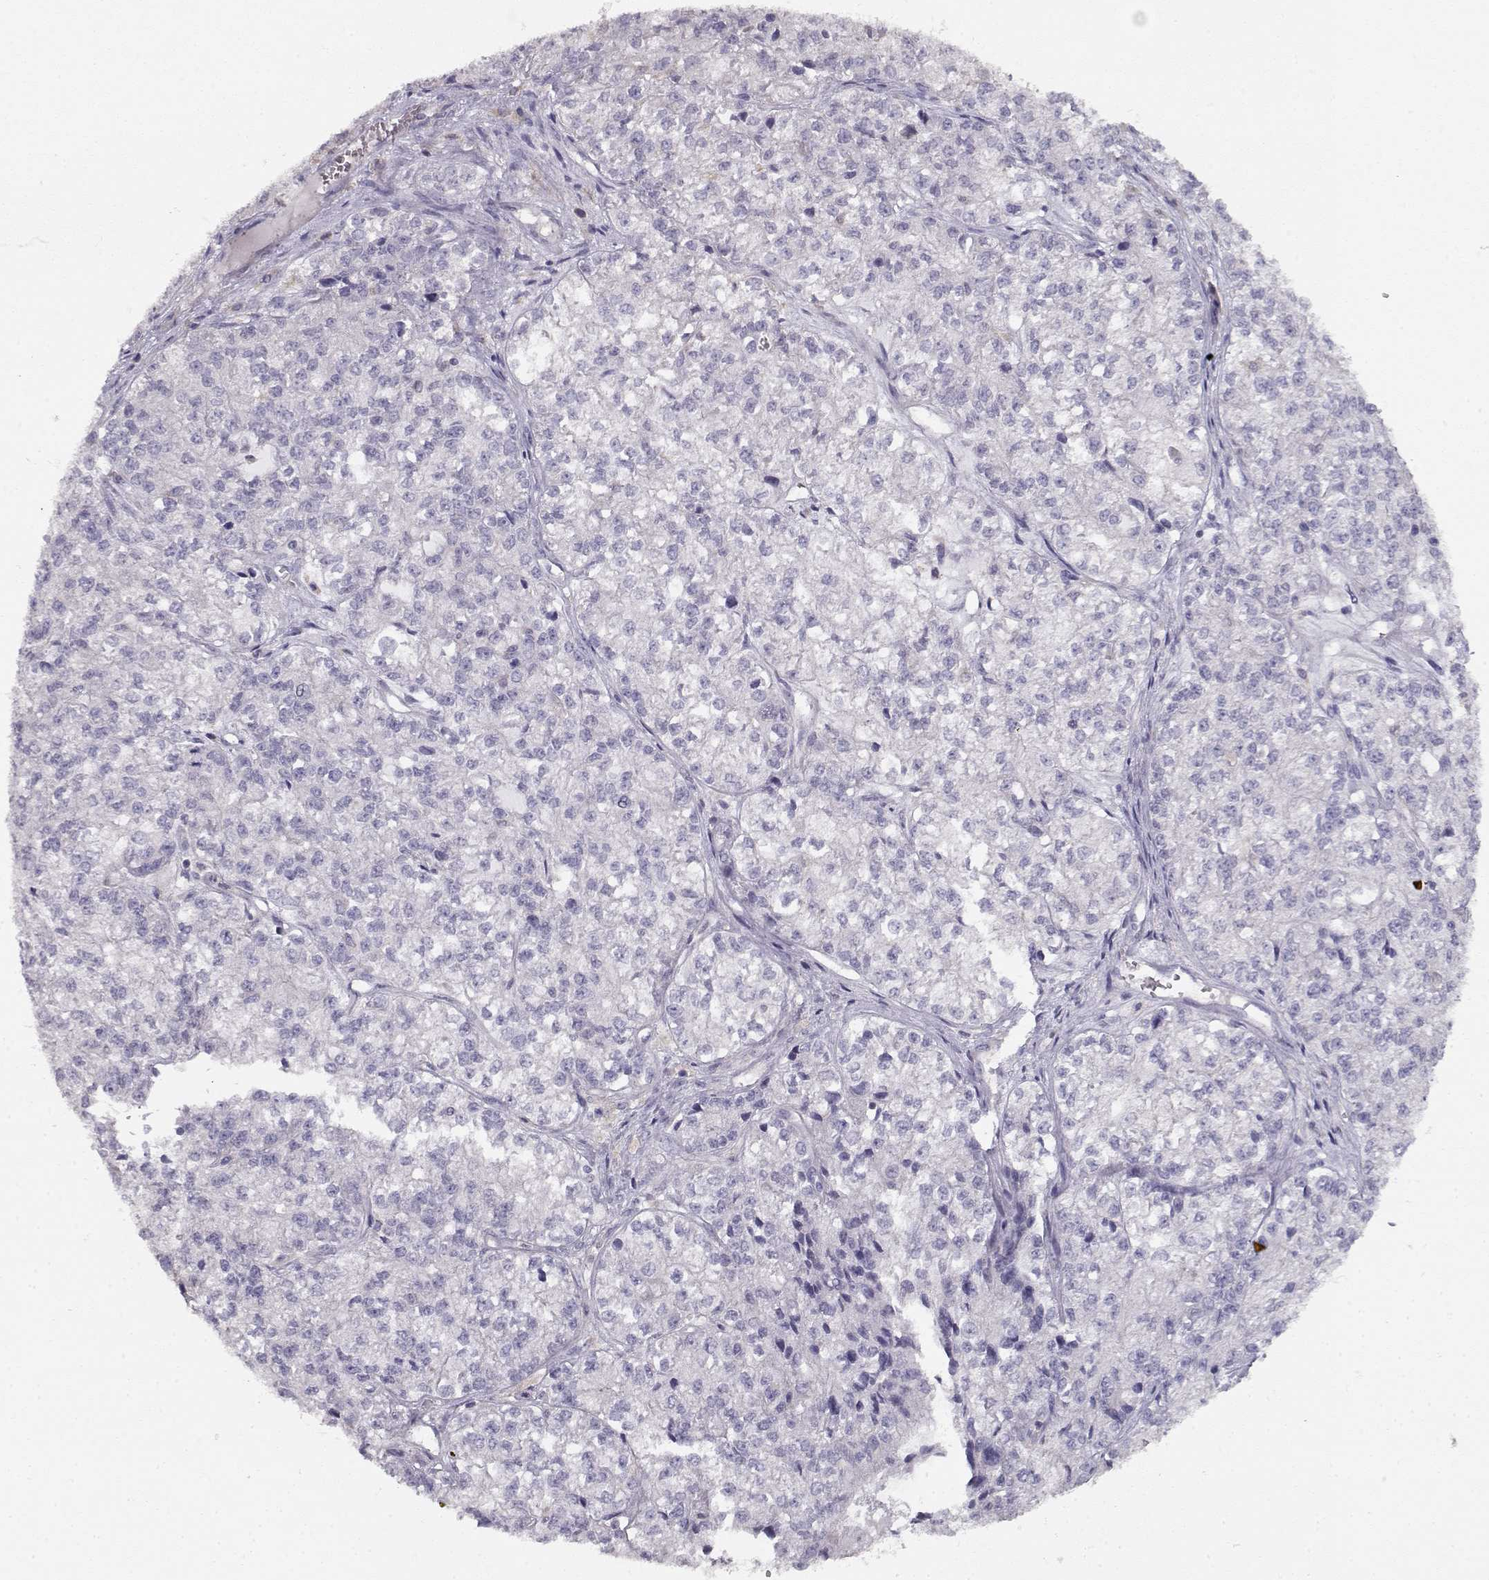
{"staining": {"intensity": "negative", "quantity": "none", "location": "none"}, "tissue": "ovarian cancer", "cell_type": "Tumor cells", "image_type": "cancer", "snomed": [{"axis": "morphology", "description": "Carcinoma, endometroid"}, {"axis": "topography", "description": "Ovary"}], "caption": "IHC of human endometroid carcinoma (ovarian) displays no staining in tumor cells.", "gene": "VAV1", "patient": {"sex": "female", "age": 64}}